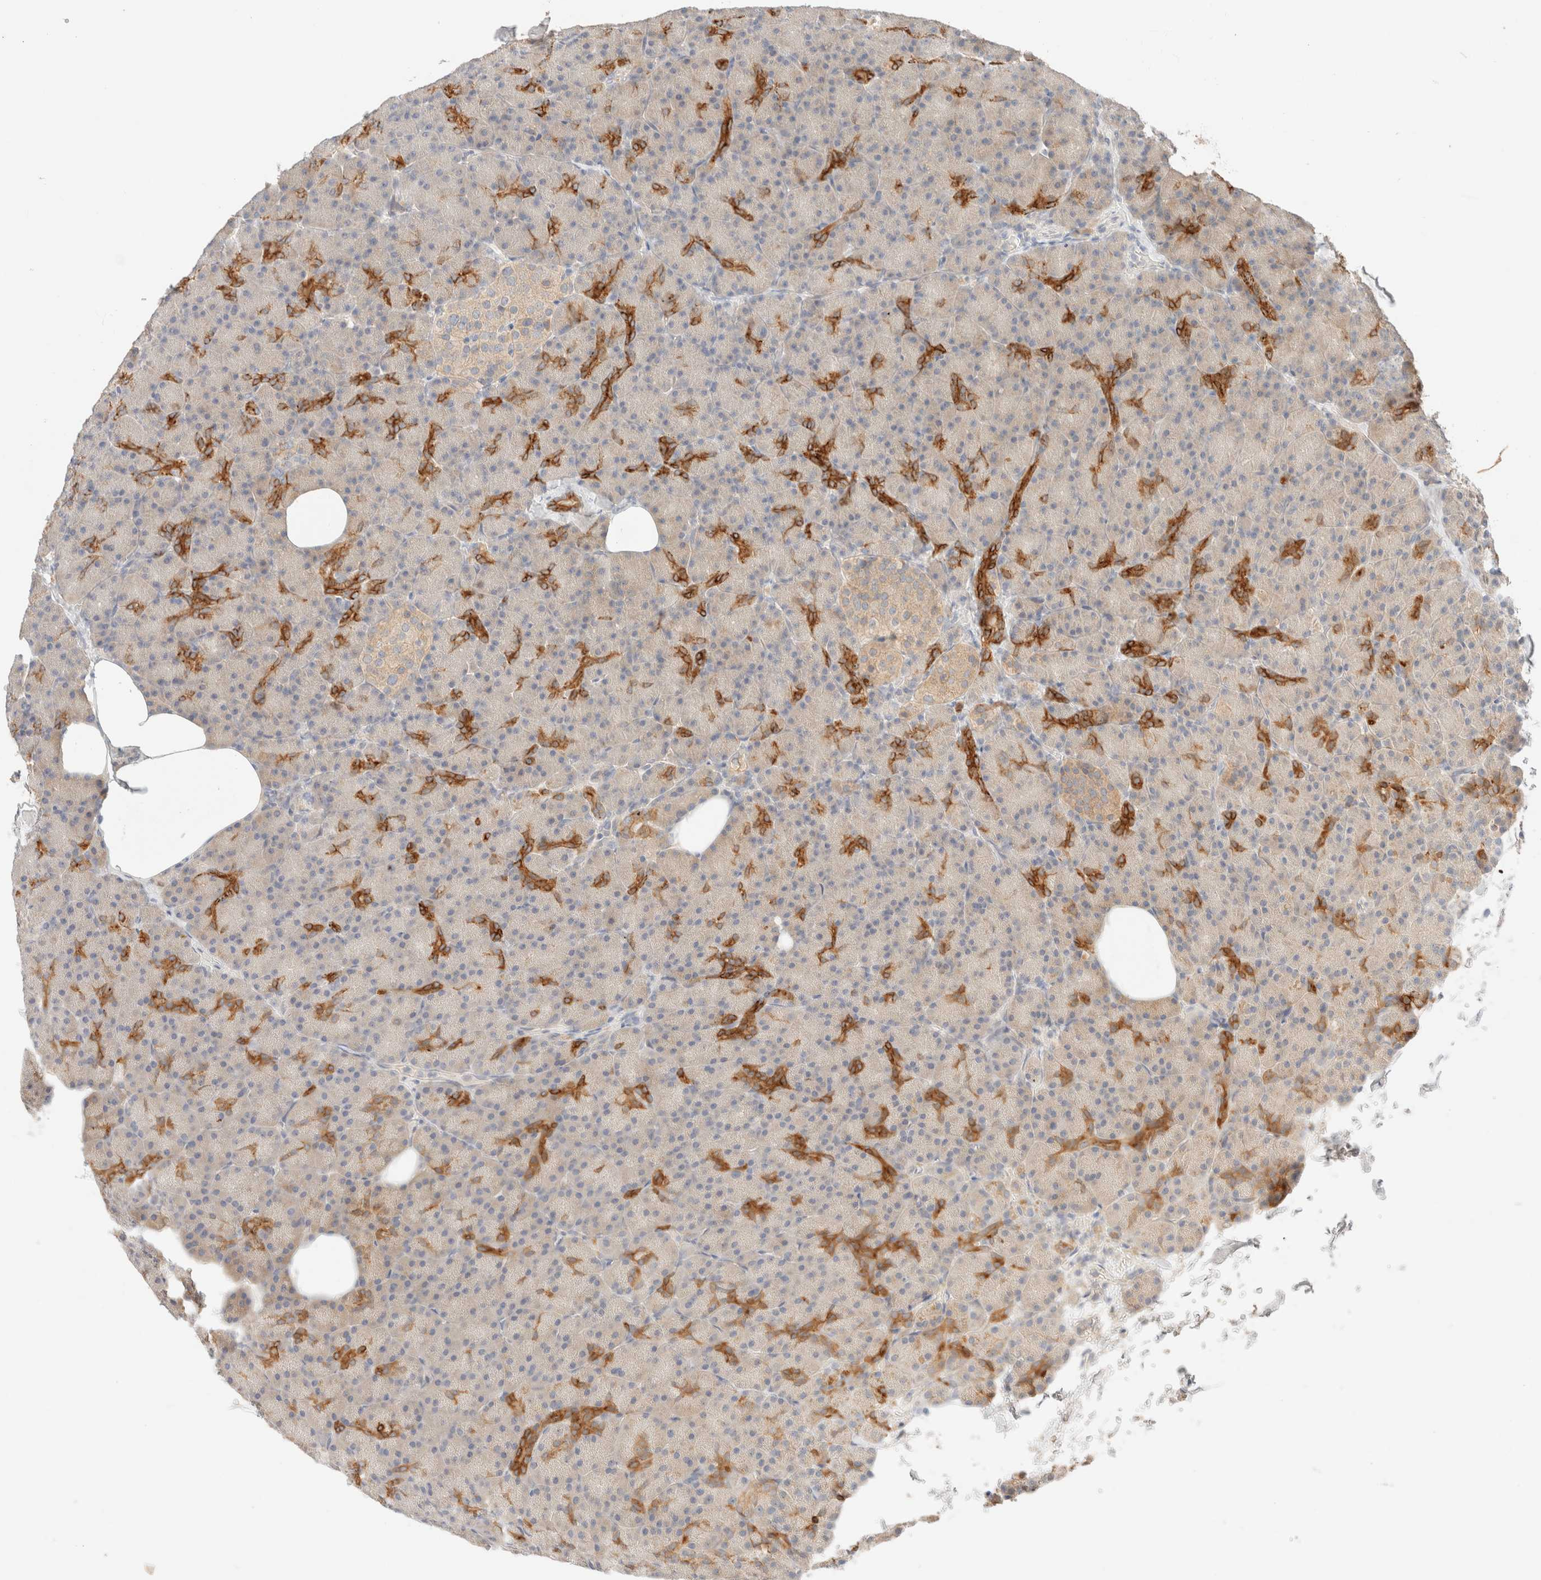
{"staining": {"intensity": "strong", "quantity": "<25%", "location": "cytoplasmic/membranous"}, "tissue": "pancreas", "cell_type": "Exocrine glandular cells", "image_type": "normal", "snomed": [{"axis": "morphology", "description": "Normal tissue, NOS"}, {"axis": "topography", "description": "Pancreas"}], "caption": "IHC (DAB (3,3'-diaminobenzidine)) staining of benign human pancreas exhibits strong cytoplasmic/membranous protein positivity in approximately <25% of exocrine glandular cells.", "gene": "SARM1", "patient": {"sex": "female", "age": 43}}